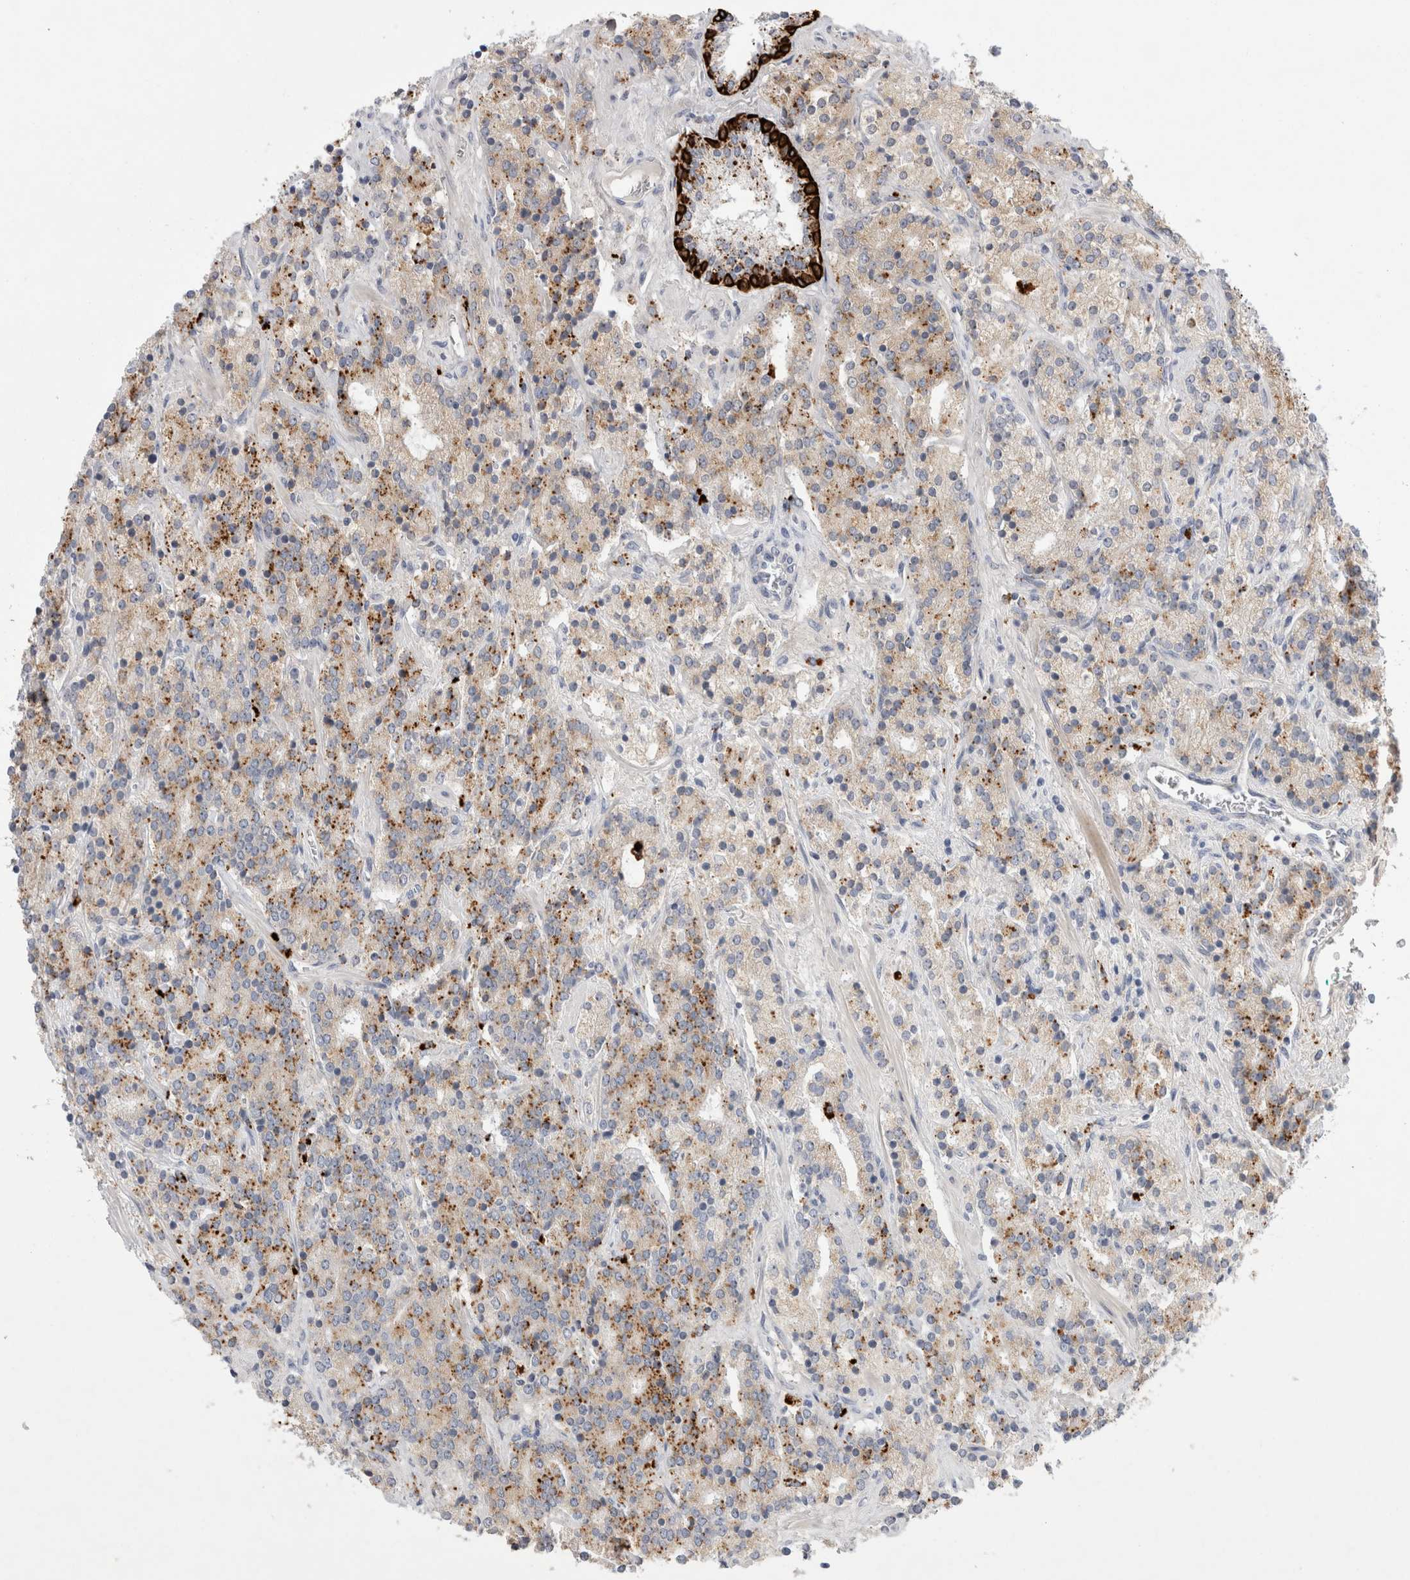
{"staining": {"intensity": "strong", "quantity": "25%-75%", "location": "cytoplasmic/membranous"}, "tissue": "prostate cancer", "cell_type": "Tumor cells", "image_type": "cancer", "snomed": [{"axis": "morphology", "description": "Adenocarcinoma, High grade"}, {"axis": "topography", "description": "Prostate"}], "caption": "This is a histology image of immunohistochemistry staining of prostate cancer (high-grade adenocarcinoma), which shows strong positivity in the cytoplasmic/membranous of tumor cells.", "gene": "GAA", "patient": {"sex": "male", "age": 71}}